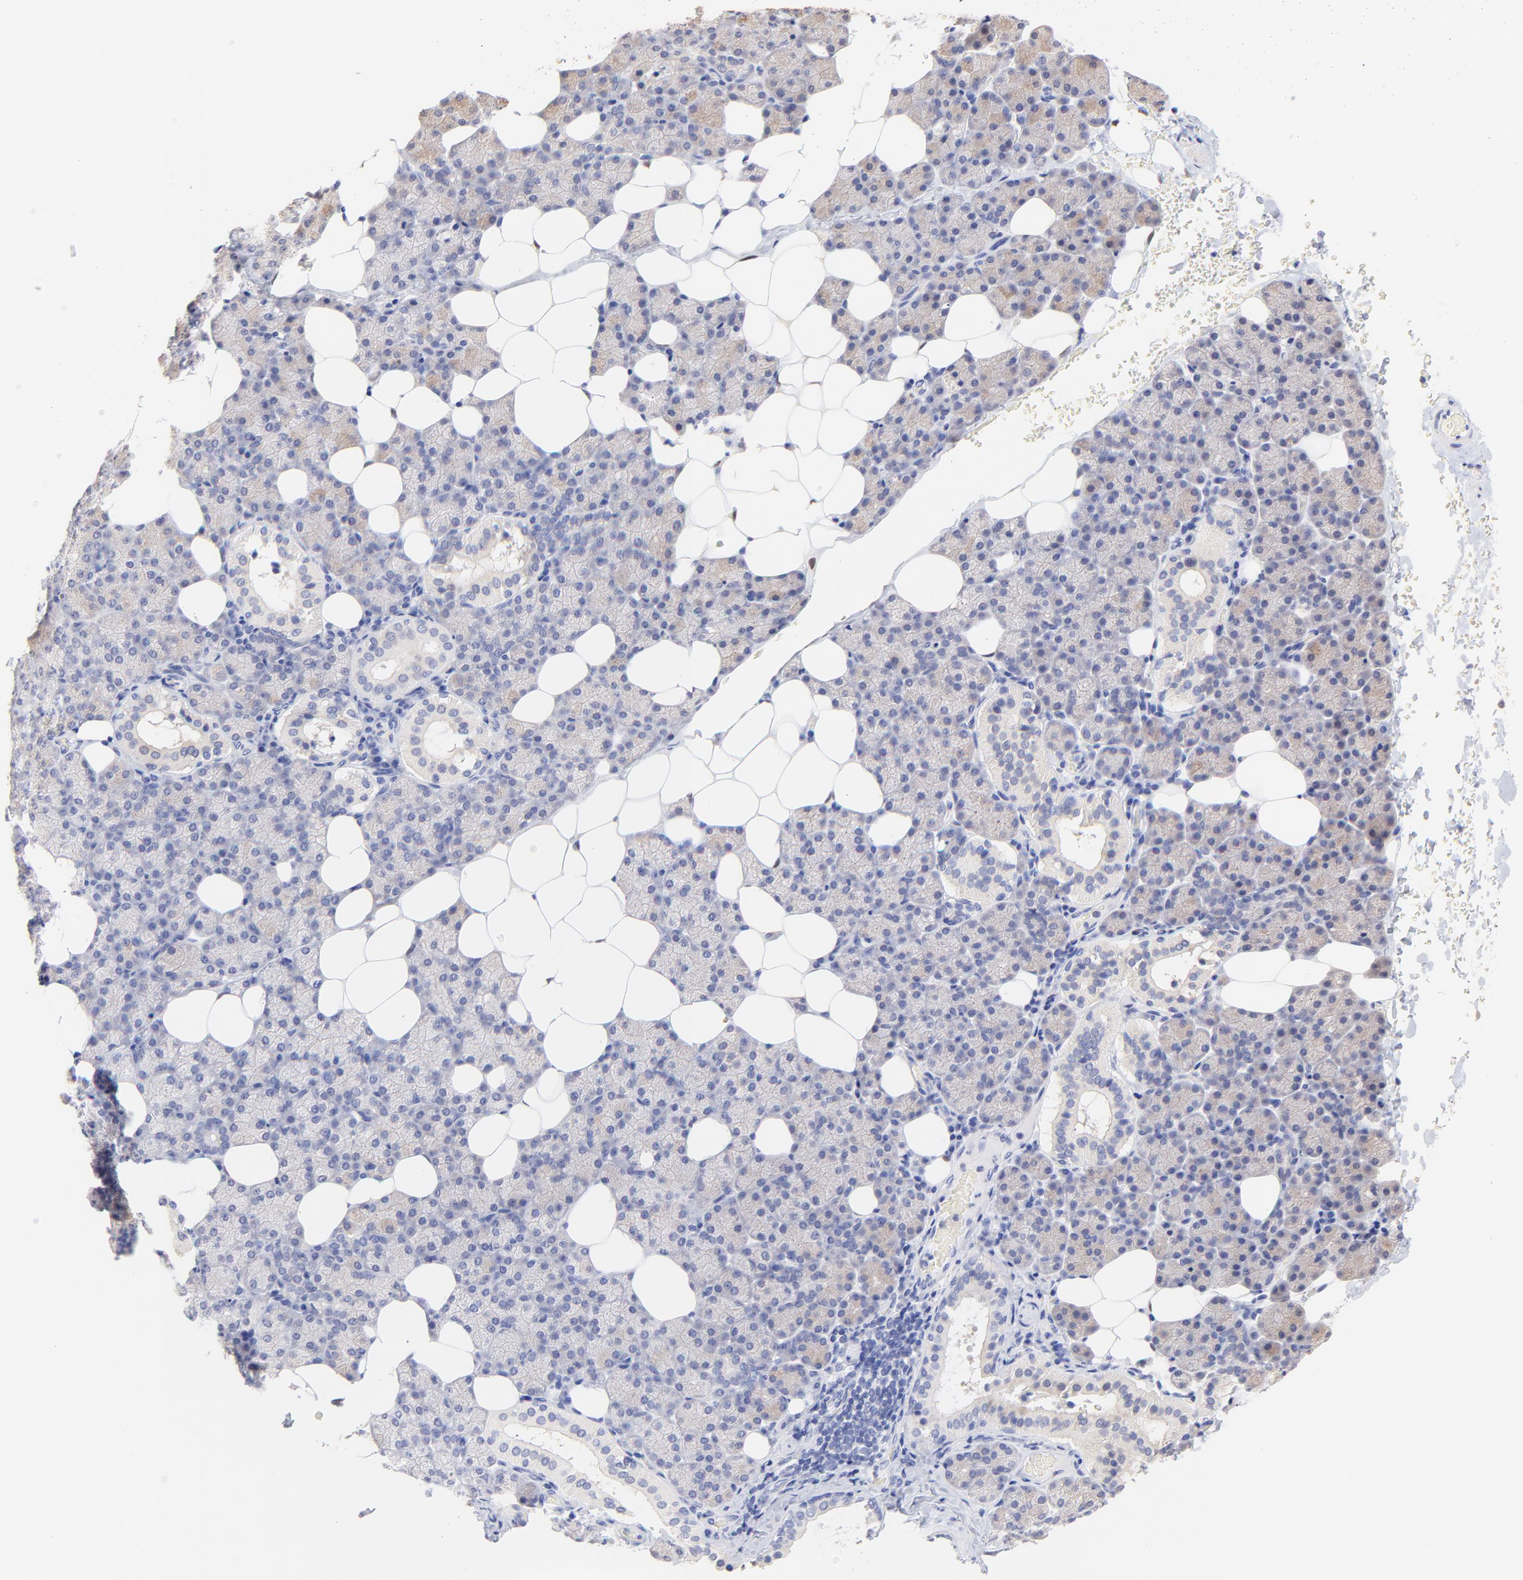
{"staining": {"intensity": "weak", "quantity": "25%-75%", "location": "cytoplasmic/membranous"}, "tissue": "salivary gland", "cell_type": "Glandular cells", "image_type": "normal", "snomed": [{"axis": "morphology", "description": "Normal tissue, NOS"}, {"axis": "topography", "description": "Lymph node"}, {"axis": "topography", "description": "Salivary gland"}], "caption": "Protein analysis of benign salivary gland reveals weak cytoplasmic/membranous positivity in approximately 25%-75% of glandular cells. The staining was performed using DAB (3,3'-diaminobenzidine), with brown indicating positive protein expression. Nuclei are stained blue with hematoxylin.", "gene": "CFAP57", "patient": {"sex": "male", "age": 8}}